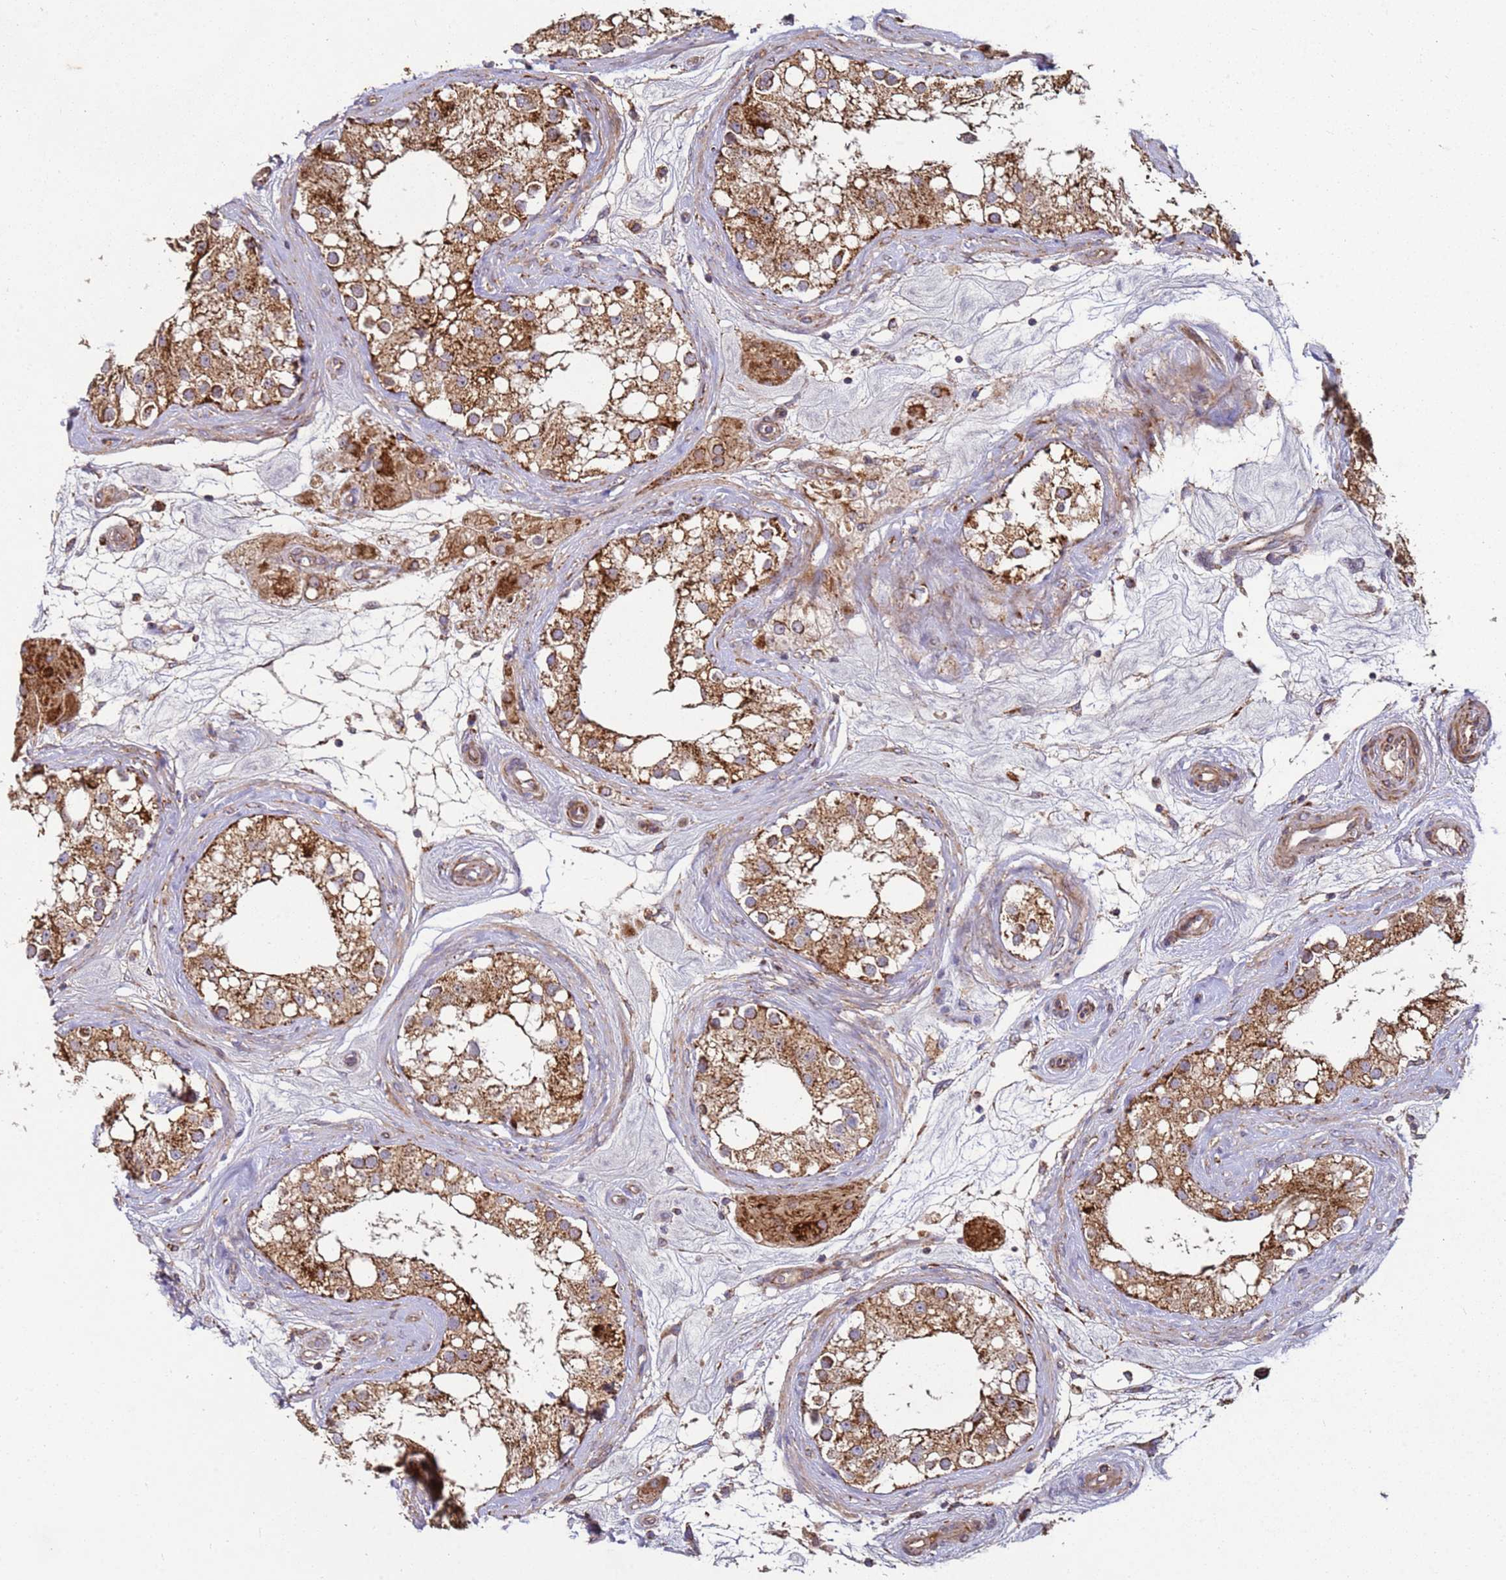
{"staining": {"intensity": "moderate", "quantity": ">75%", "location": "cytoplasmic/membranous"}, "tissue": "testis", "cell_type": "Cells in seminiferous ducts", "image_type": "normal", "snomed": [{"axis": "morphology", "description": "Normal tissue, NOS"}, {"axis": "topography", "description": "Testis"}], "caption": "This image reveals normal testis stained with IHC to label a protein in brown. The cytoplasmic/membranous of cells in seminiferous ducts show moderate positivity for the protein. Nuclei are counter-stained blue.", "gene": "FBXO33", "patient": {"sex": "male", "age": 84}}